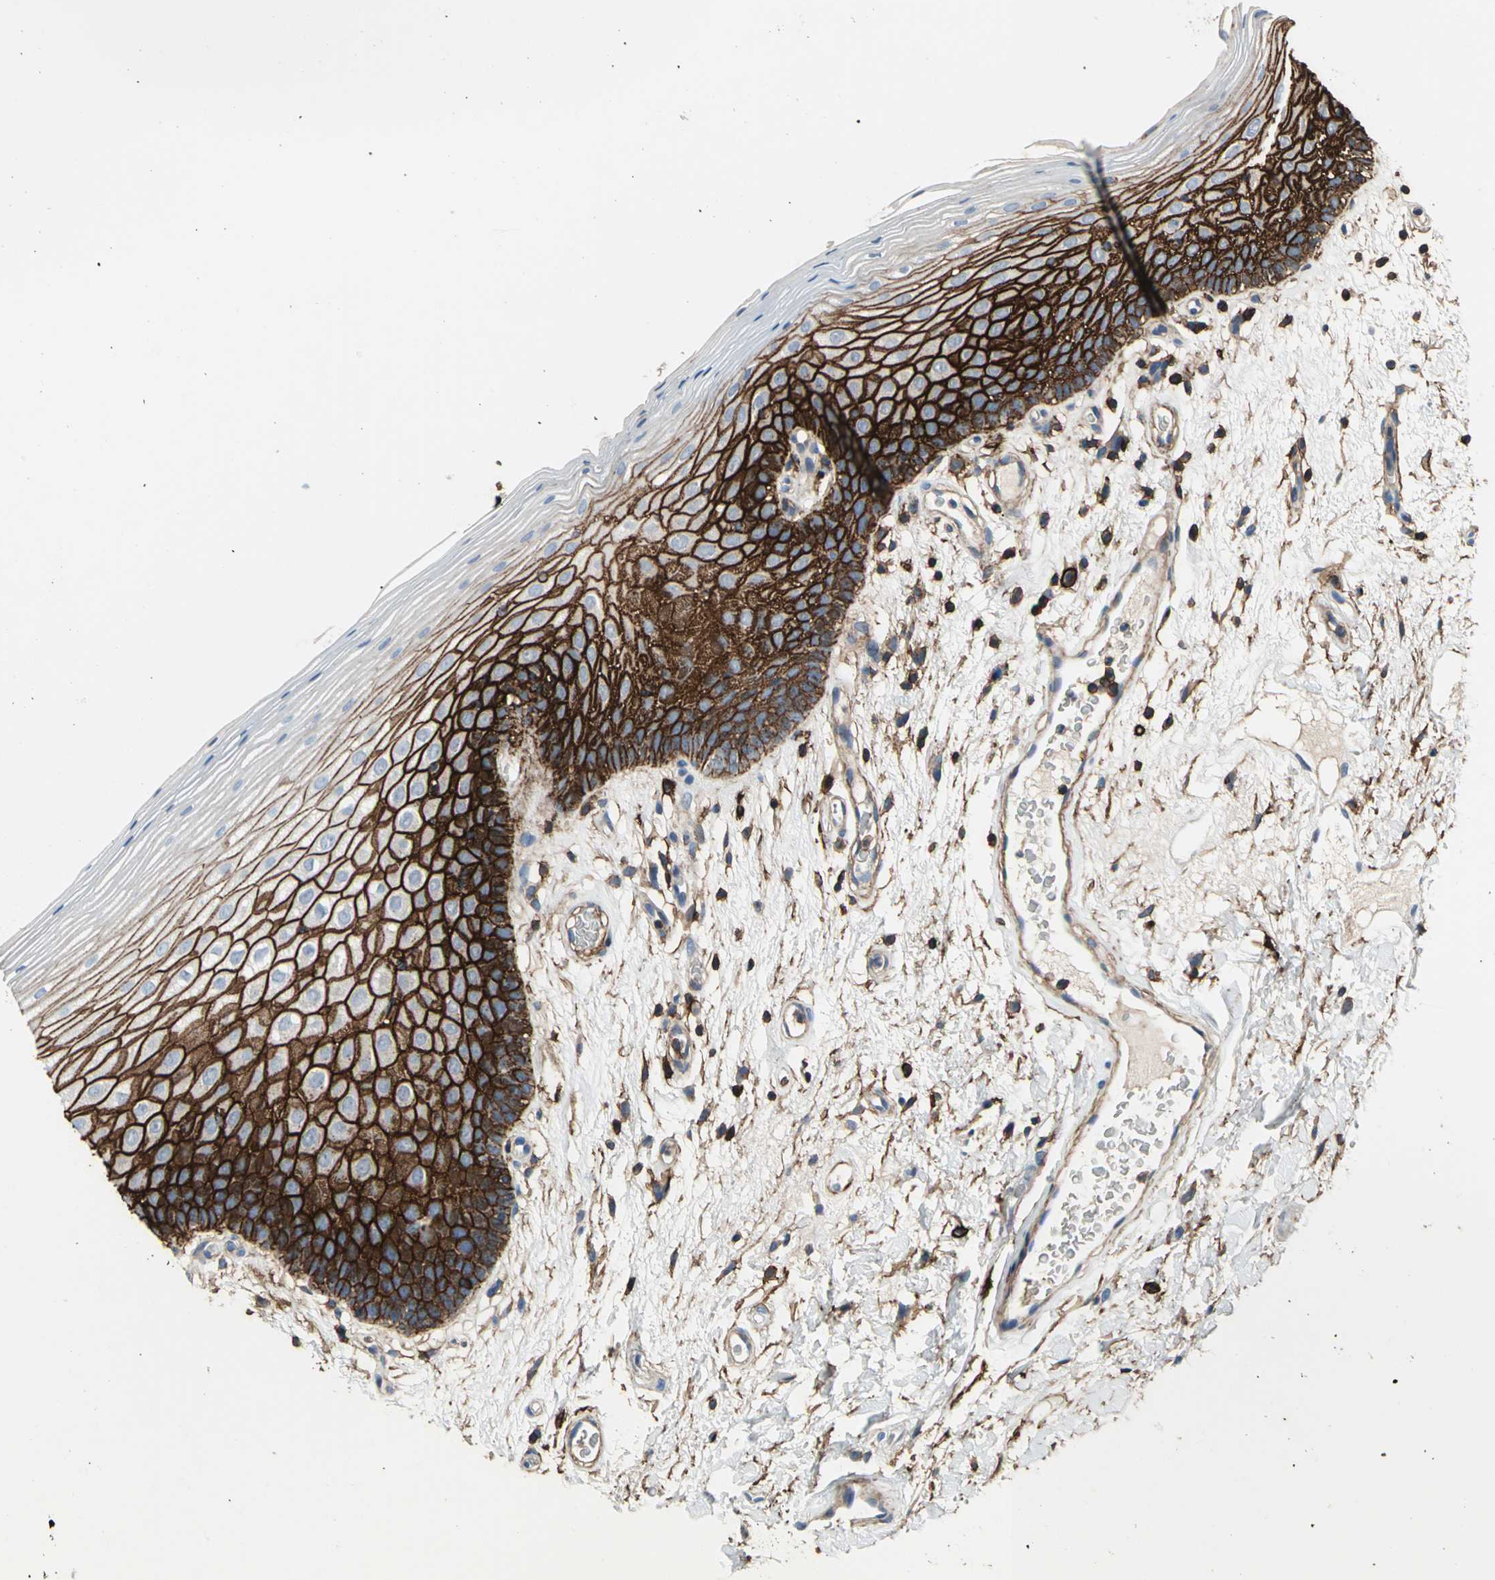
{"staining": {"intensity": "strong", "quantity": ">75%", "location": "cytoplasmic/membranous"}, "tissue": "oral mucosa", "cell_type": "Squamous epithelial cells", "image_type": "normal", "snomed": [{"axis": "morphology", "description": "Normal tissue, NOS"}, {"axis": "morphology", "description": "Squamous cell carcinoma, NOS"}, {"axis": "topography", "description": "Skeletal muscle"}, {"axis": "topography", "description": "Oral tissue"}, {"axis": "topography", "description": "Head-Neck"}], "caption": "Squamous epithelial cells reveal high levels of strong cytoplasmic/membranous staining in approximately >75% of cells in benign human oral mucosa. The staining is performed using DAB brown chromogen to label protein expression. The nuclei are counter-stained blue using hematoxylin.", "gene": "CD44", "patient": {"sex": "male", "age": 71}}